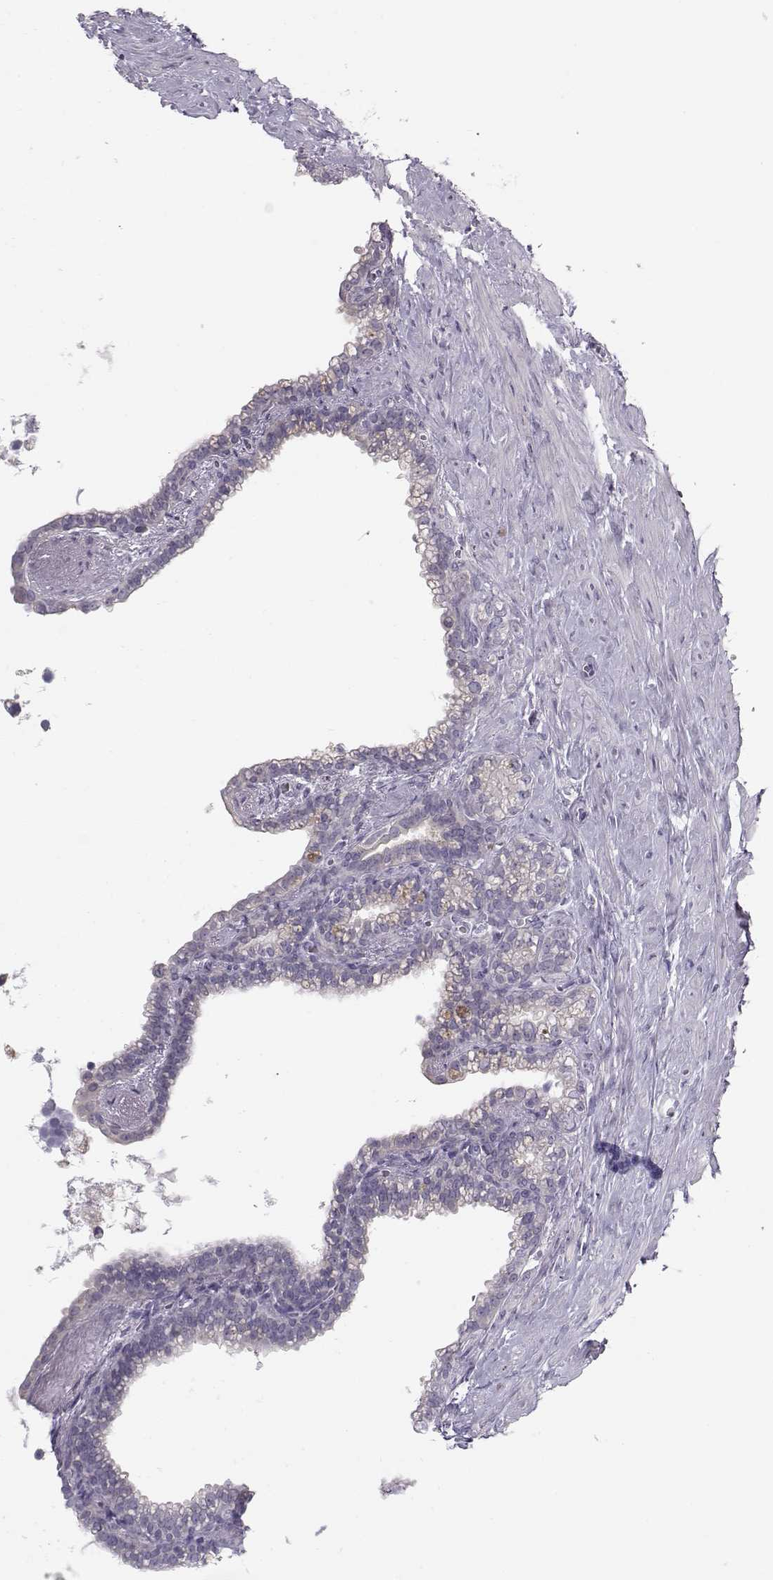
{"staining": {"intensity": "negative", "quantity": "none", "location": "none"}, "tissue": "seminal vesicle", "cell_type": "Glandular cells", "image_type": "normal", "snomed": [{"axis": "morphology", "description": "Normal tissue, NOS"}, {"axis": "morphology", "description": "Urothelial carcinoma, NOS"}, {"axis": "topography", "description": "Urinary bladder"}, {"axis": "topography", "description": "Seminal veicle"}], "caption": "Micrograph shows no significant protein expression in glandular cells of unremarkable seminal vesicle.", "gene": "GRK1", "patient": {"sex": "male", "age": 76}}